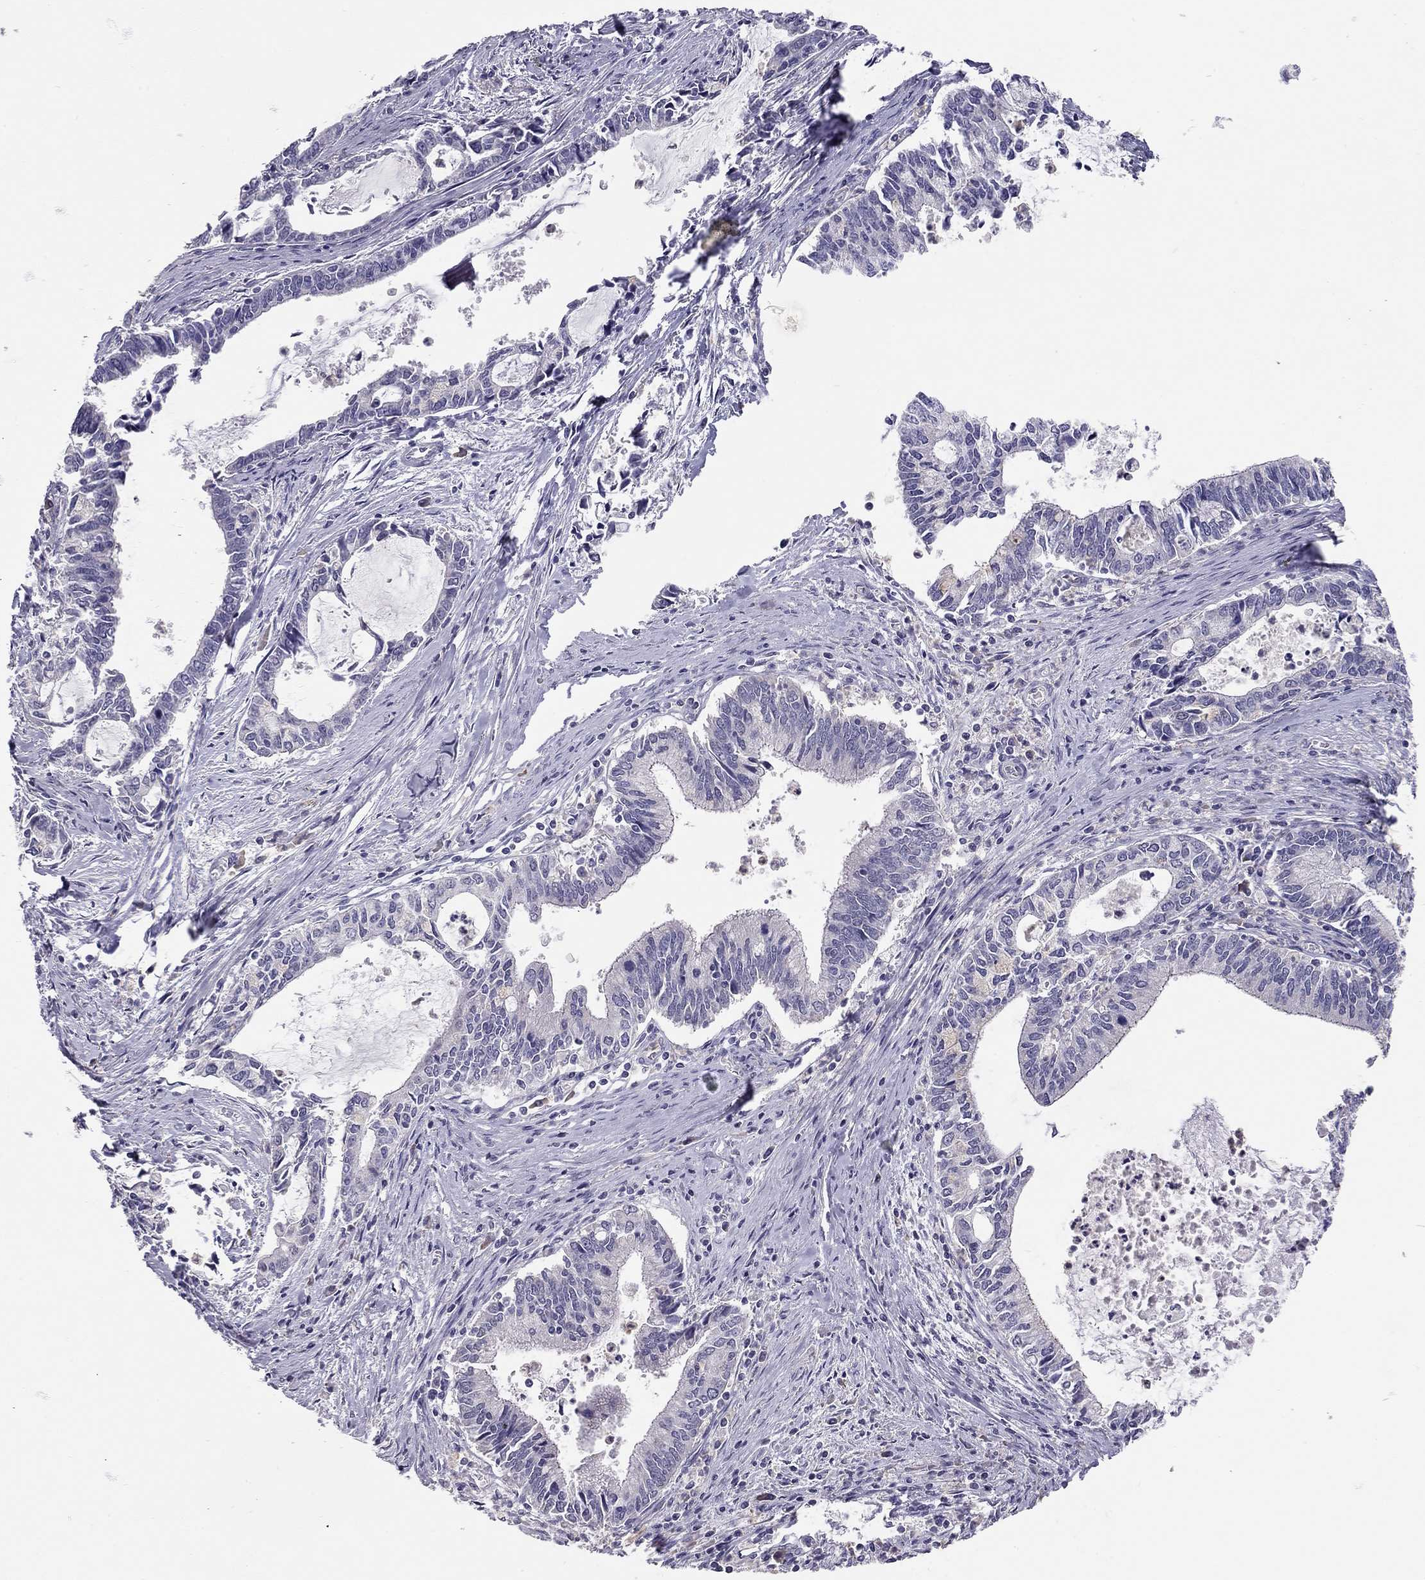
{"staining": {"intensity": "negative", "quantity": "none", "location": "none"}, "tissue": "cervical cancer", "cell_type": "Tumor cells", "image_type": "cancer", "snomed": [{"axis": "morphology", "description": "Adenocarcinoma, NOS"}, {"axis": "topography", "description": "Cervix"}], "caption": "DAB immunohistochemical staining of human cervical adenocarcinoma demonstrates no significant staining in tumor cells. (Stains: DAB (3,3'-diaminobenzidine) immunohistochemistry (IHC) with hematoxylin counter stain, Microscopy: brightfield microscopy at high magnification).", "gene": "SCARB1", "patient": {"sex": "female", "age": 42}}